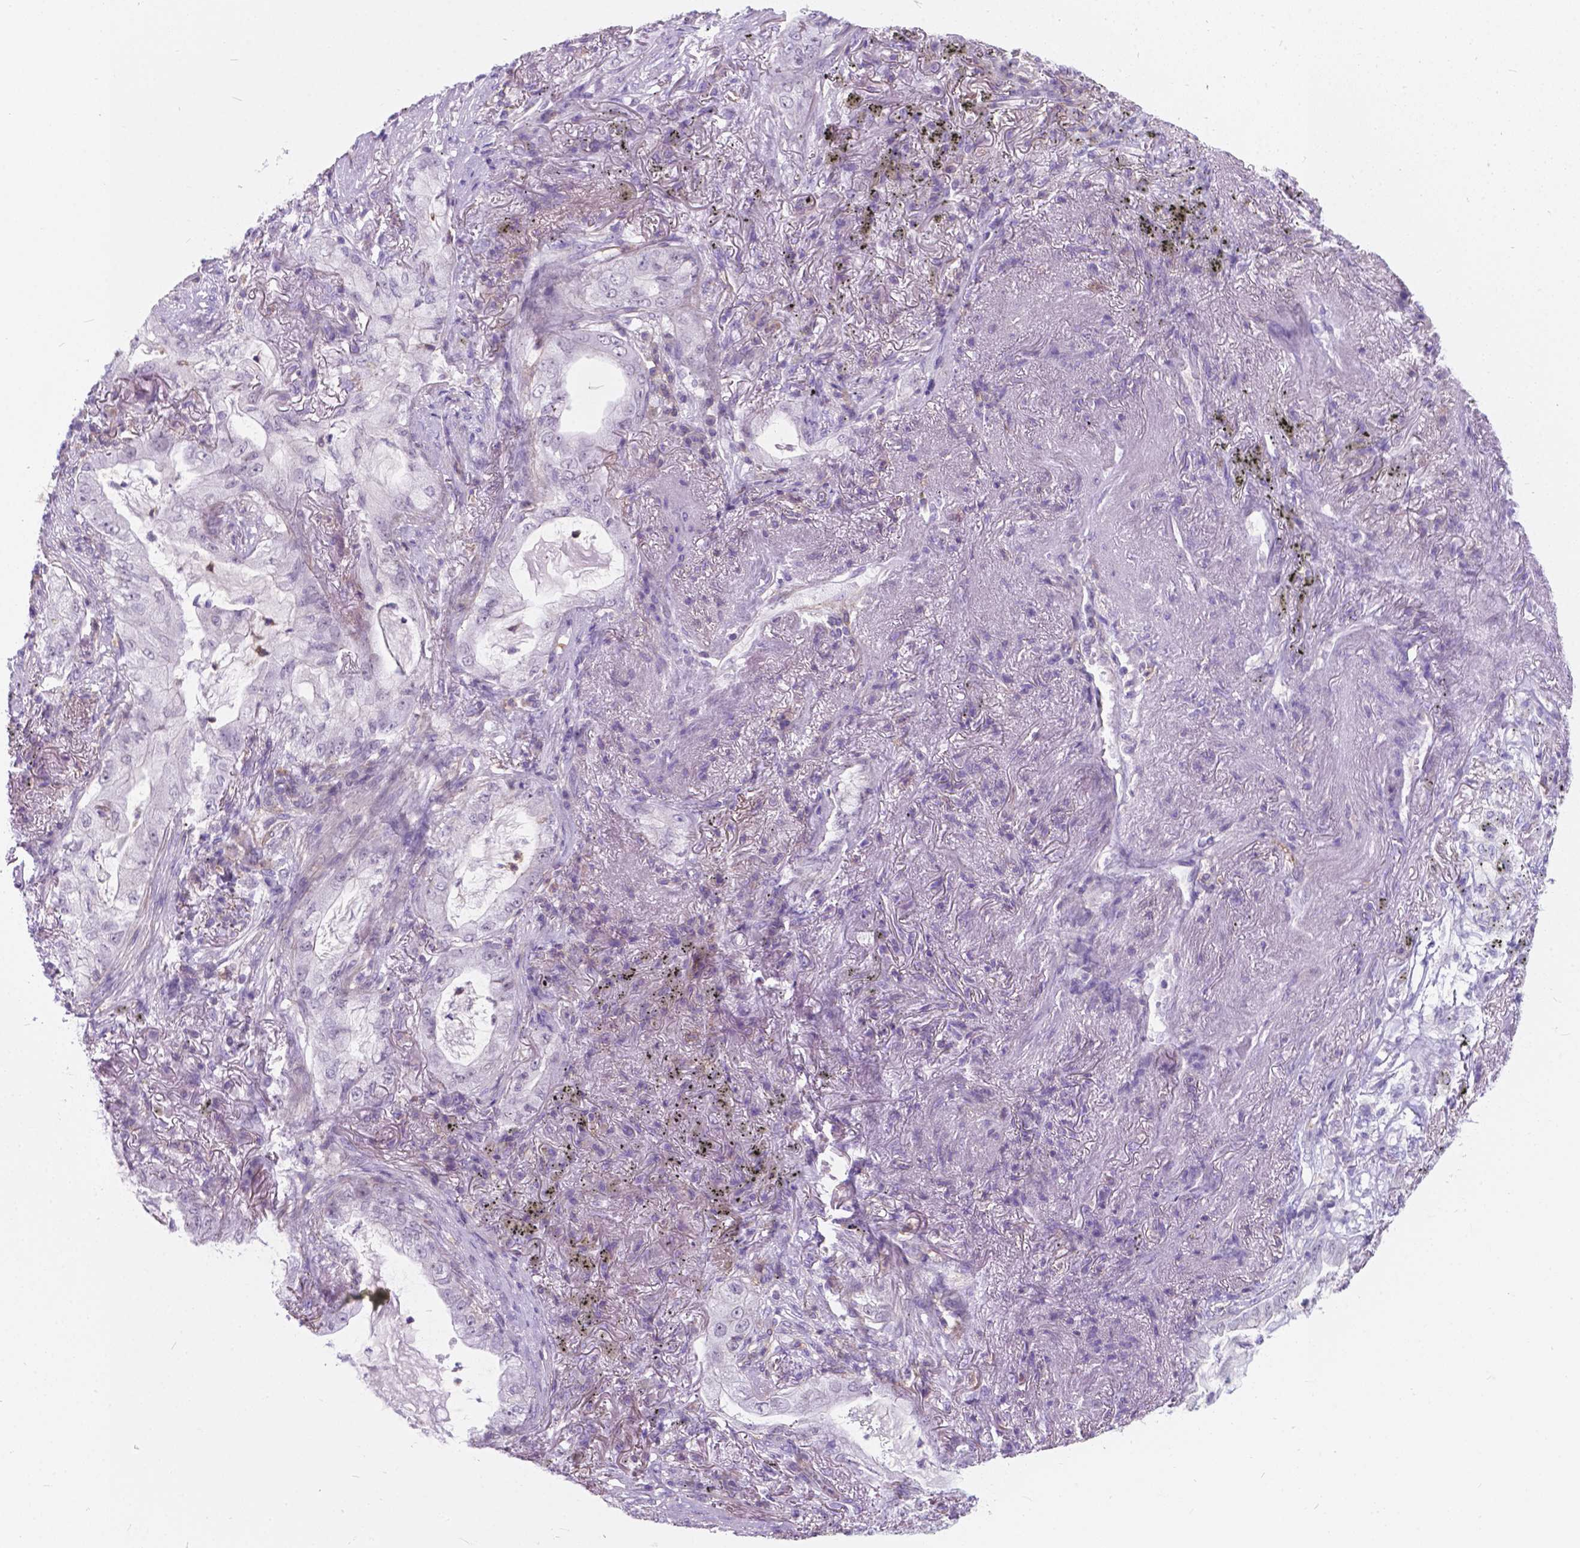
{"staining": {"intensity": "negative", "quantity": "none", "location": "none"}, "tissue": "lung cancer", "cell_type": "Tumor cells", "image_type": "cancer", "snomed": [{"axis": "morphology", "description": "Adenocarcinoma, NOS"}, {"axis": "topography", "description": "Lung"}], "caption": "High power microscopy photomicrograph of an immunohistochemistry image of adenocarcinoma (lung), revealing no significant expression in tumor cells.", "gene": "KIAA0040", "patient": {"sex": "female", "age": 73}}